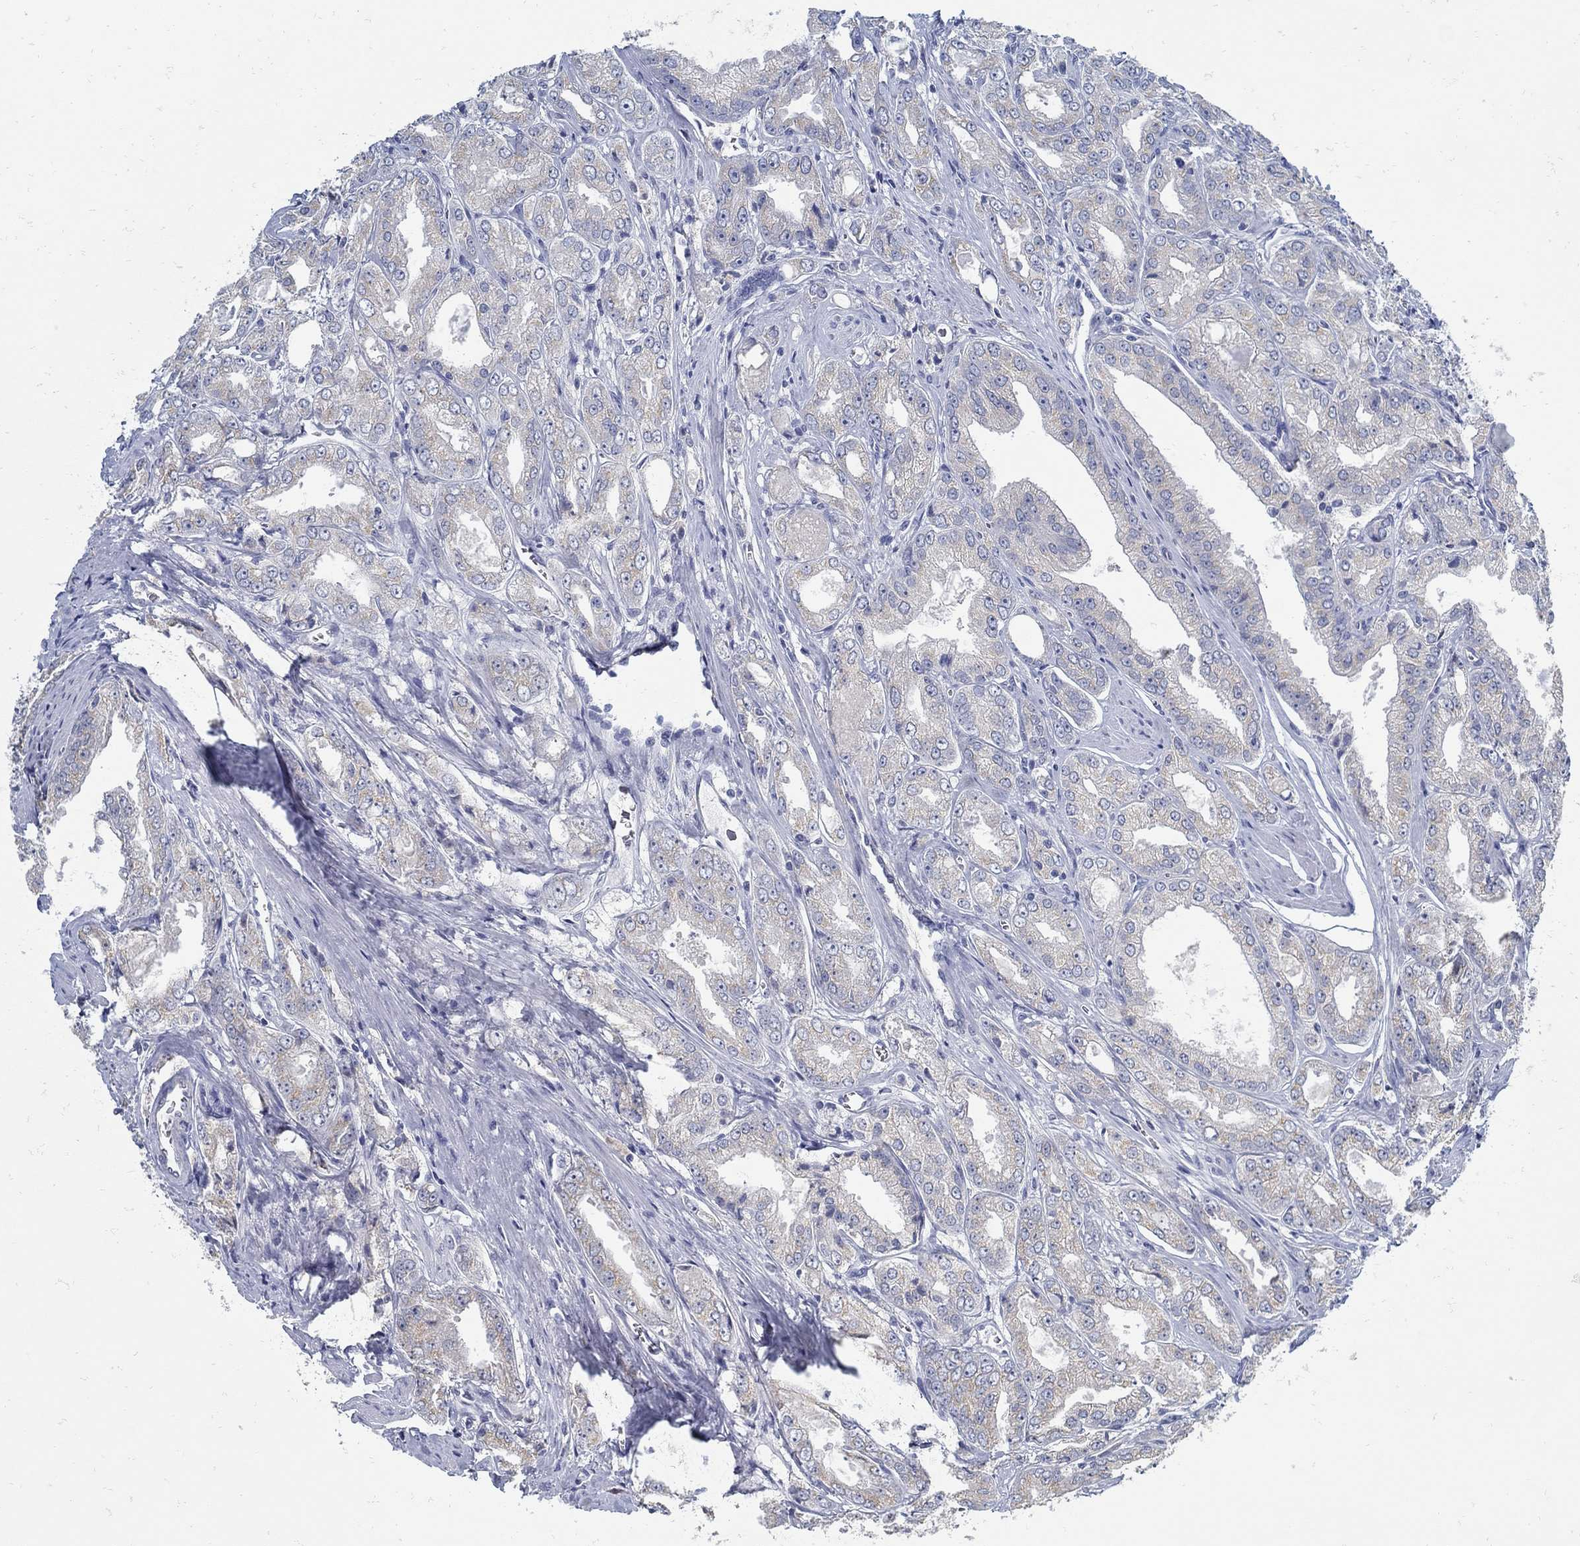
{"staining": {"intensity": "negative", "quantity": "none", "location": "none"}, "tissue": "prostate cancer", "cell_type": "Tumor cells", "image_type": "cancer", "snomed": [{"axis": "morphology", "description": "Adenocarcinoma, NOS"}, {"axis": "morphology", "description": "Adenocarcinoma, High grade"}, {"axis": "topography", "description": "Prostate"}], "caption": "There is no significant staining in tumor cells of prostate adenocarcinoma (high-grade).", "gene": "ZFAND4", "patient": {"sex": "male", "age": 70}}